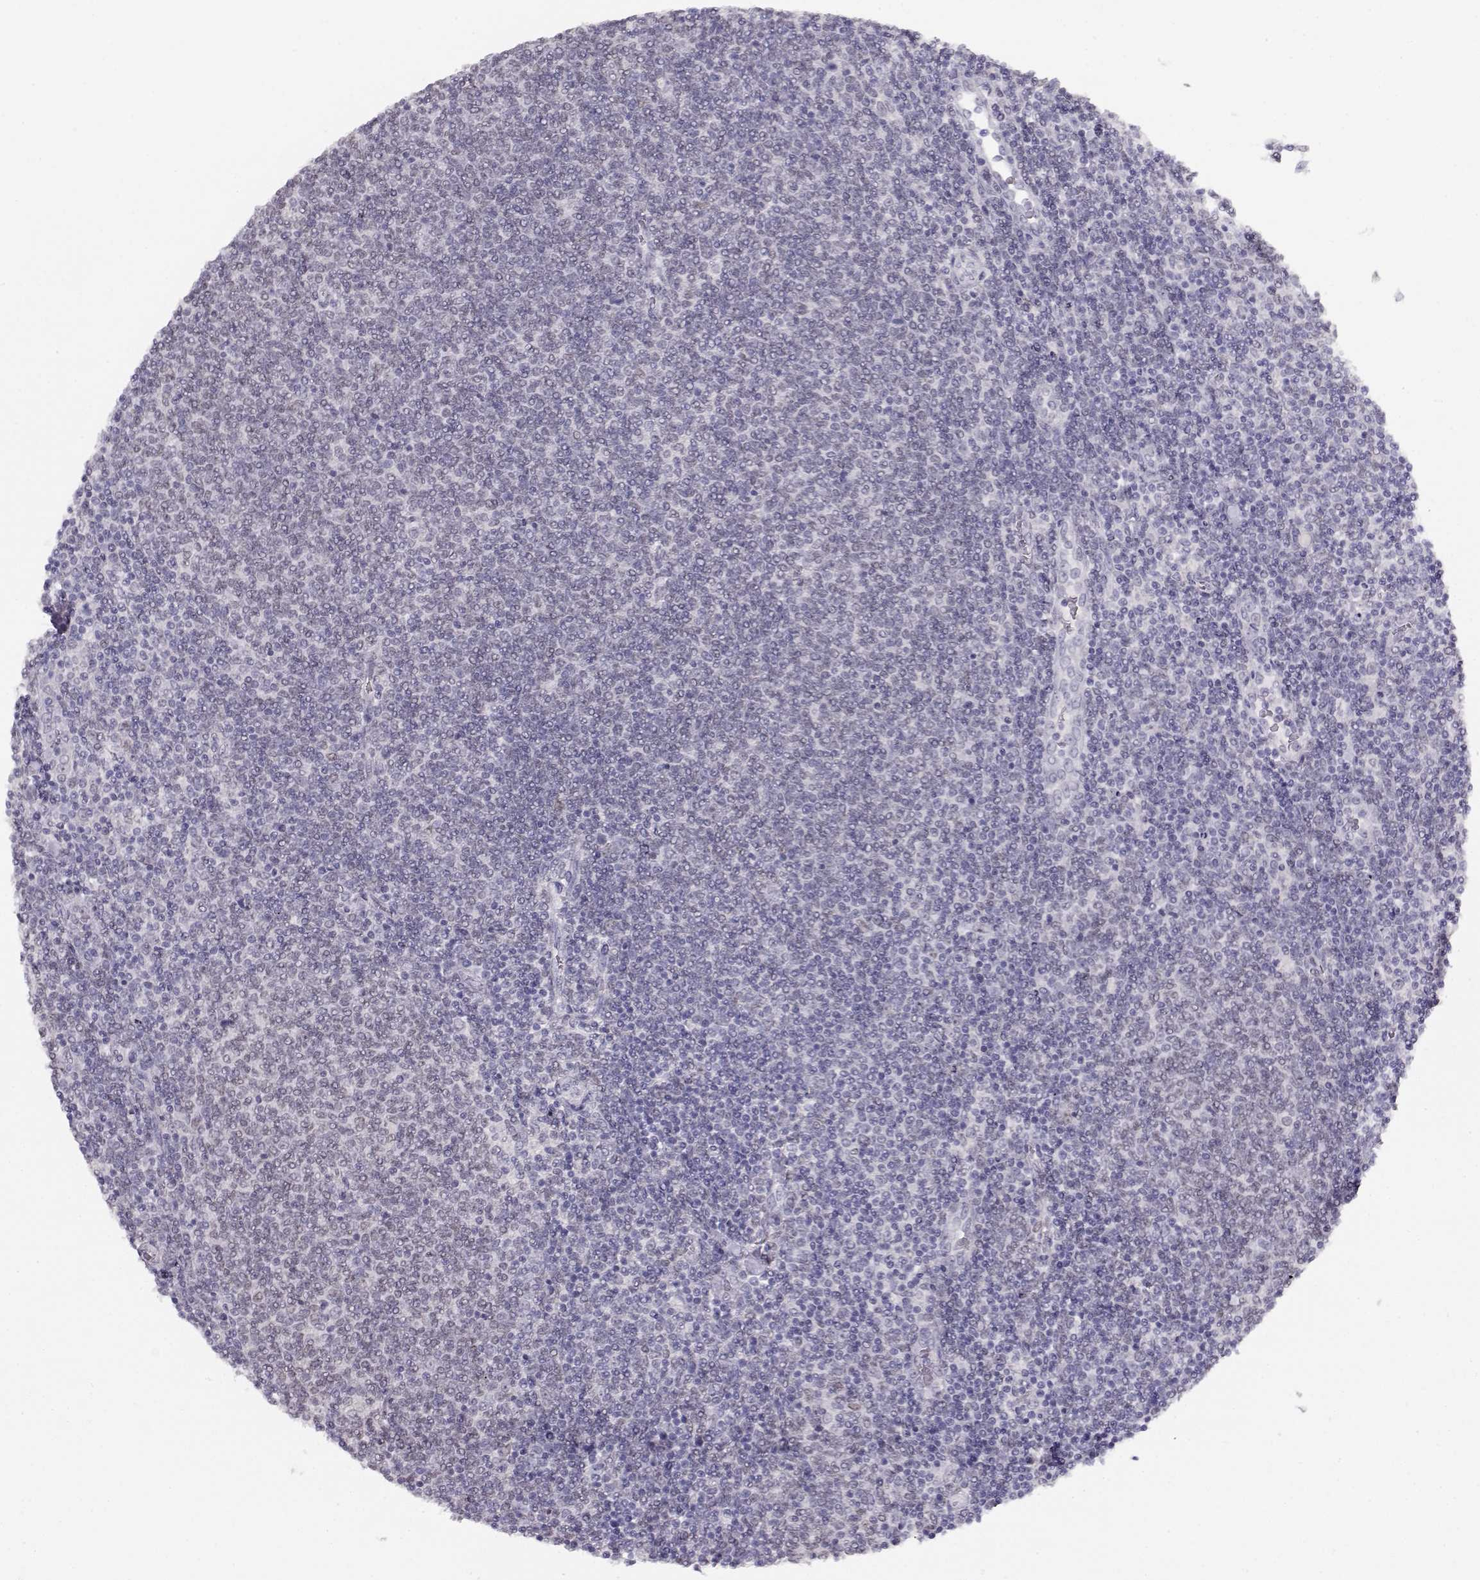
{"staining": {"intensity": "negative", "quantity": "none", "location": "none"}, "tissue": "lymphoma", "cell_type": "Tumor cells", "image_type": "cancer", "snomed": [{"axis": "morphology", "description": "Malignant lymphoma, non-Hodgkin's type, Low grade"}, {"axis": "topography", "description": "Lymph node"}], "caption": "The image displays no staining of tumor cells in lymphoma. (Immunohistochemistry, brightfield microscopy, high magnification).", "gene": "IMPG1", "patient": {"sex": "male", "age": 52}}